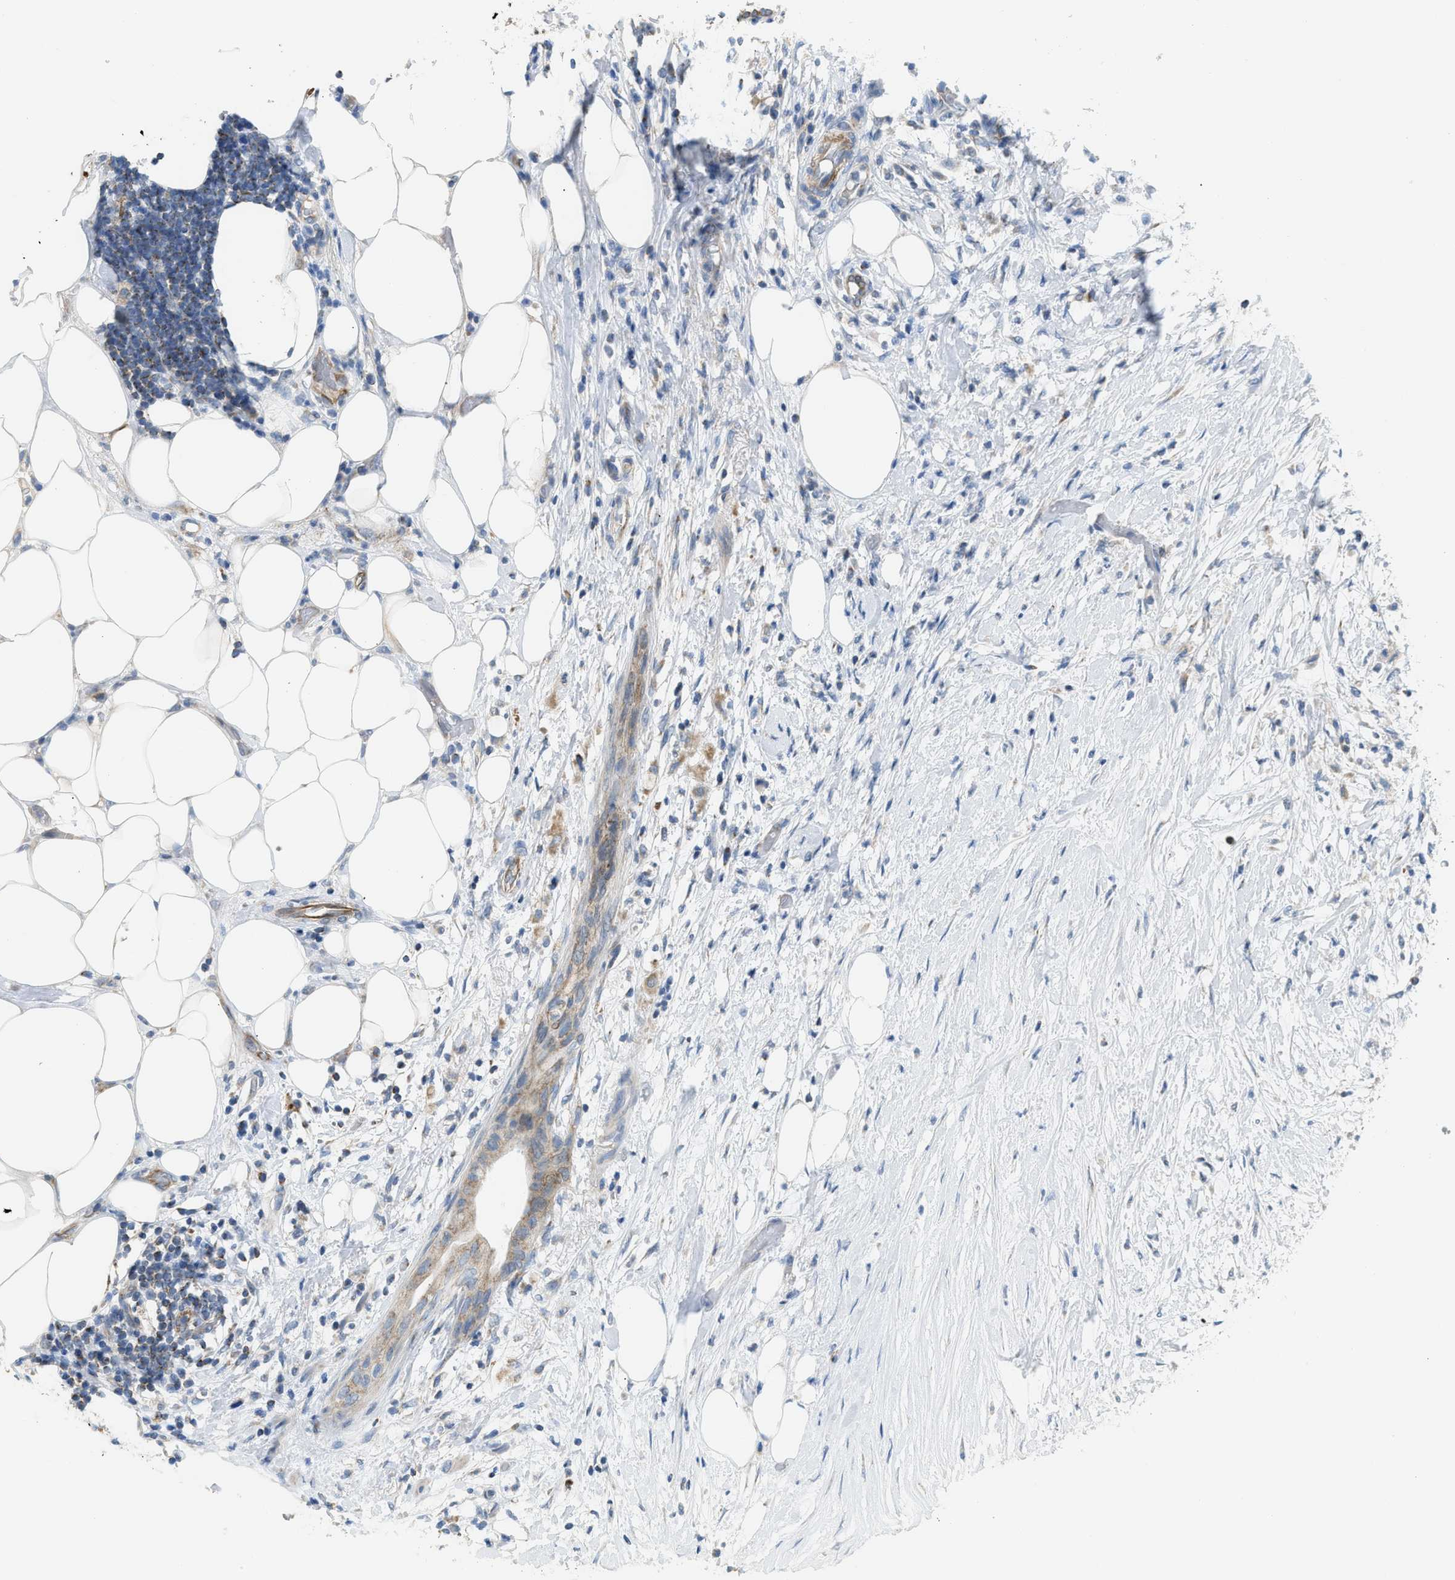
{"staining": {"intensity": "weak", "quantity": "25%-75%", "location": "cytoplasmic/membranous"}, "tissue": "pancreatic cancer", "cell_type": "Tumor cells", "image_type": "cancer", "snomed": [{"axis": "morphology", "description": "Normal tissue, NOS"}, {"axis": "morphology", "description": "Adenocarcinoma, NOS"}, {"axis": "topography", "description": "Pancreas"}, {"axis": "topography", "description": "Duodenum"}], "caption": "A micrograph showing weak cytoplasmic/membranous staining in about 25%-75% of tumor cells in adenocarcinoma (pancreatic), as visualized by brown immunohistochemical staining.", "gene": "GOT2", "patient": {"sex": "female", "age": 60}}